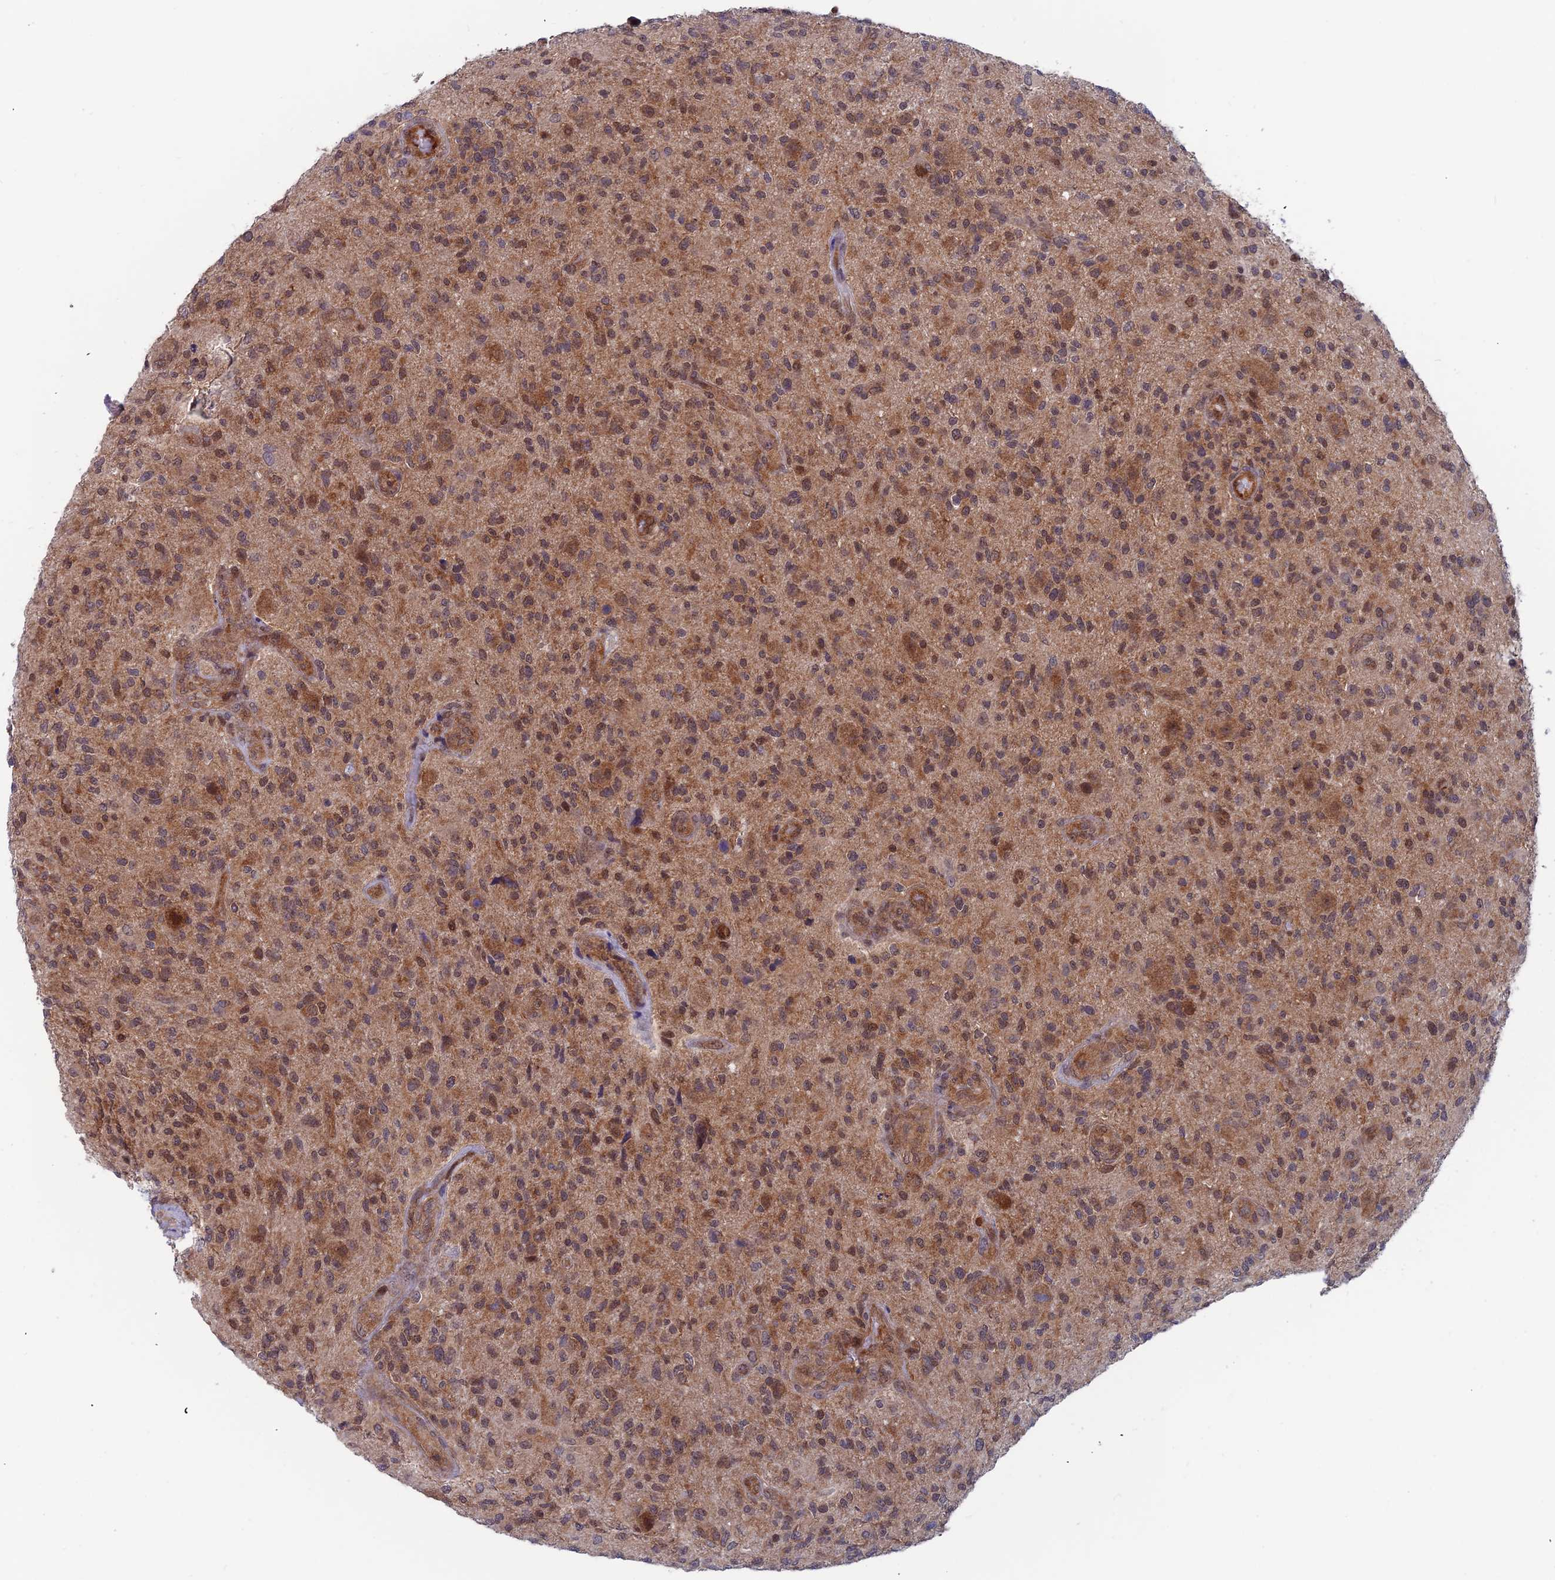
{"staining": {"intensity": "moderate", "quantity": ">75%", "location": "cytoplasmic/membranous,nuclear"}, "tissue": "glioma", "cell_type": "Tumor cells", "image_type": "cancer", "snomed": [{"axis": "morphology", "description": "Glioma, malignant, High grade"}, {"axis": "topography", "description": "Brain"}], "caption": "This is an image of immunohistochemistry (IHC) staining of malignant glioma (high-grade), which shows moderate staining in the cytoplasmic/membranous and nuclear of tumor cells.", "gene": "IGBP1", "patient": {"sex": "male", "age": 47}}